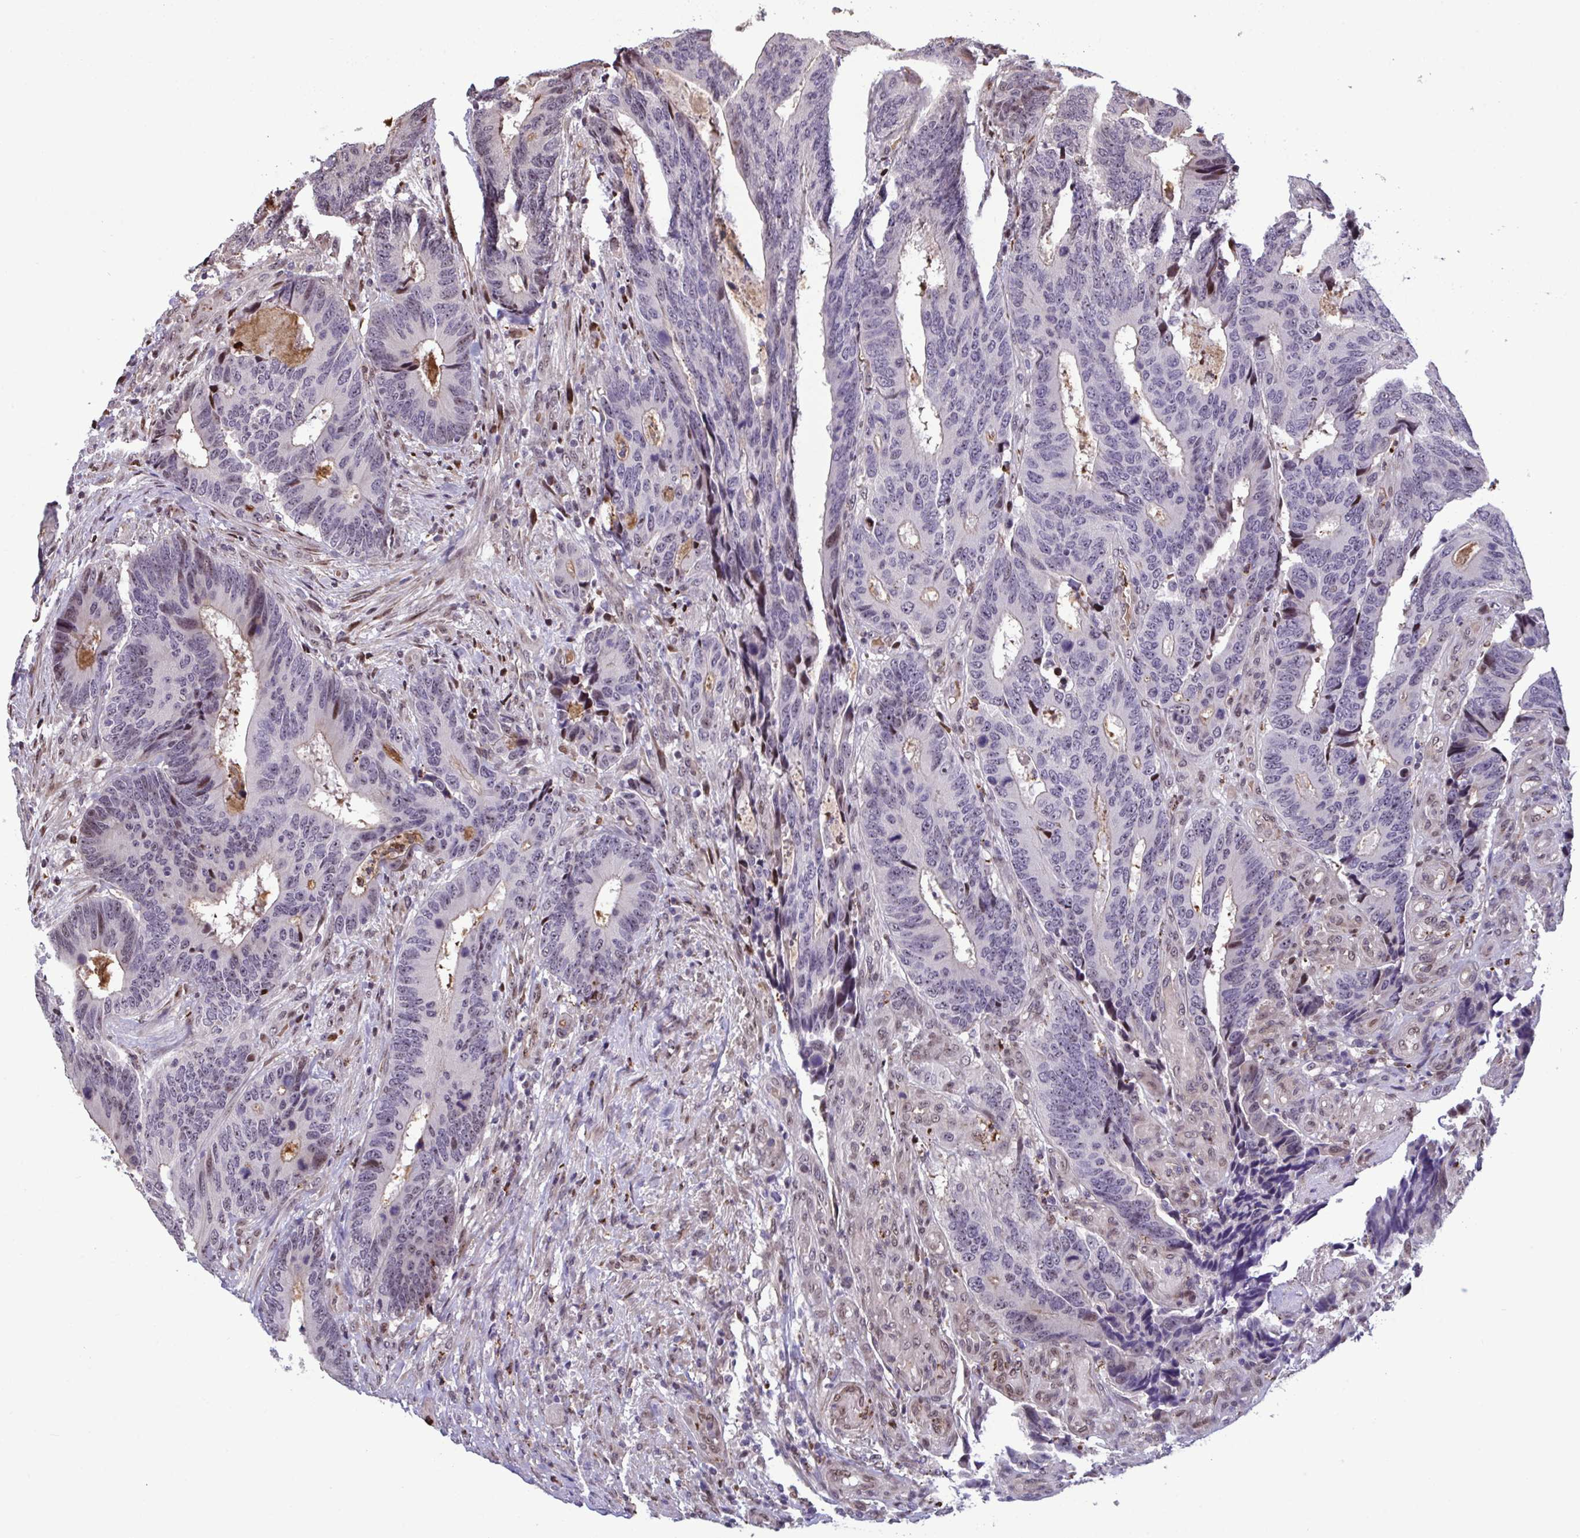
{"staining": {"intensity": "moderate", "quantity": "<25%", "location": "nuclear"}, "tissue": "colorectal cancer", "cell_type": "Tumor cells", "image_type": "cancer", "snomed": [{"axis": "morphology", "description": "Adenocarcinoma, NOS"}, {"axis": "topography", "description": "Colon"}], "caption": "A brown stain shows moderate nuclear expression of a protein in human colorectal cancer tumor cells.", "gene": "PELI2", "patient": {"sex": "male", "age": 87}}